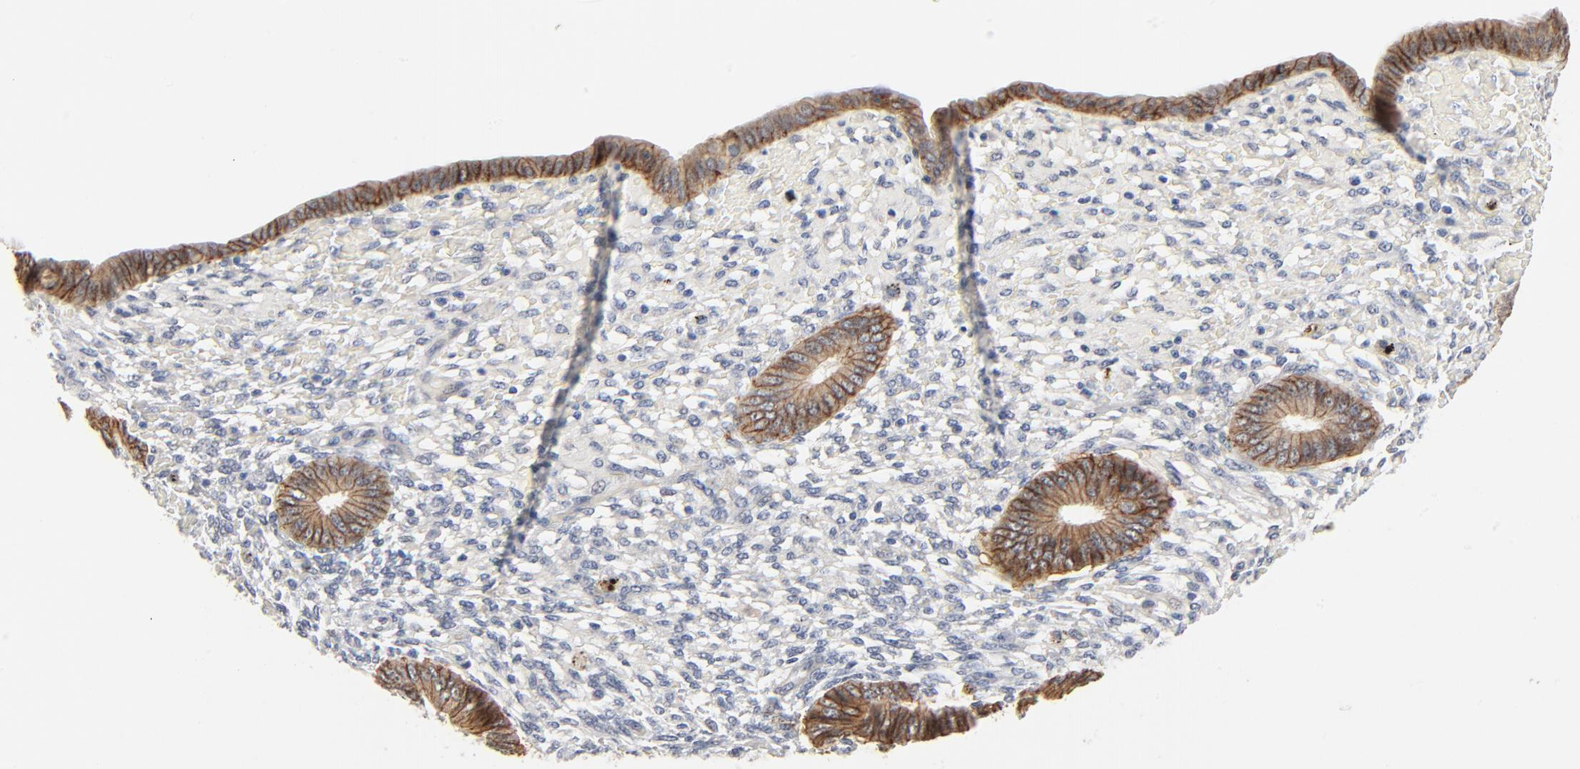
{"staining": {"intensity": "negative", "quantity": "none", "location": "none"}, "tissue": "endometrium", "cell_type": "Cells in endometrial stroma", "image_type": "normal", "snomed": [{"axis": "morphology", "description": "Normal tissue, NOS"}, {"axis": "topography", "description": "Endometrium"}], "caption": "Immunohistochemistry image of unremarkable endometrium stained for a protein (brown), which shows no positivity in cells in endometrial stroma. (DAB (3,3'-diaminobenzidine) IHC visualized using brightfield microscopy, high magnification).", "gene": "EPCAM", "patient": {"sex": "female", "age": 42}}